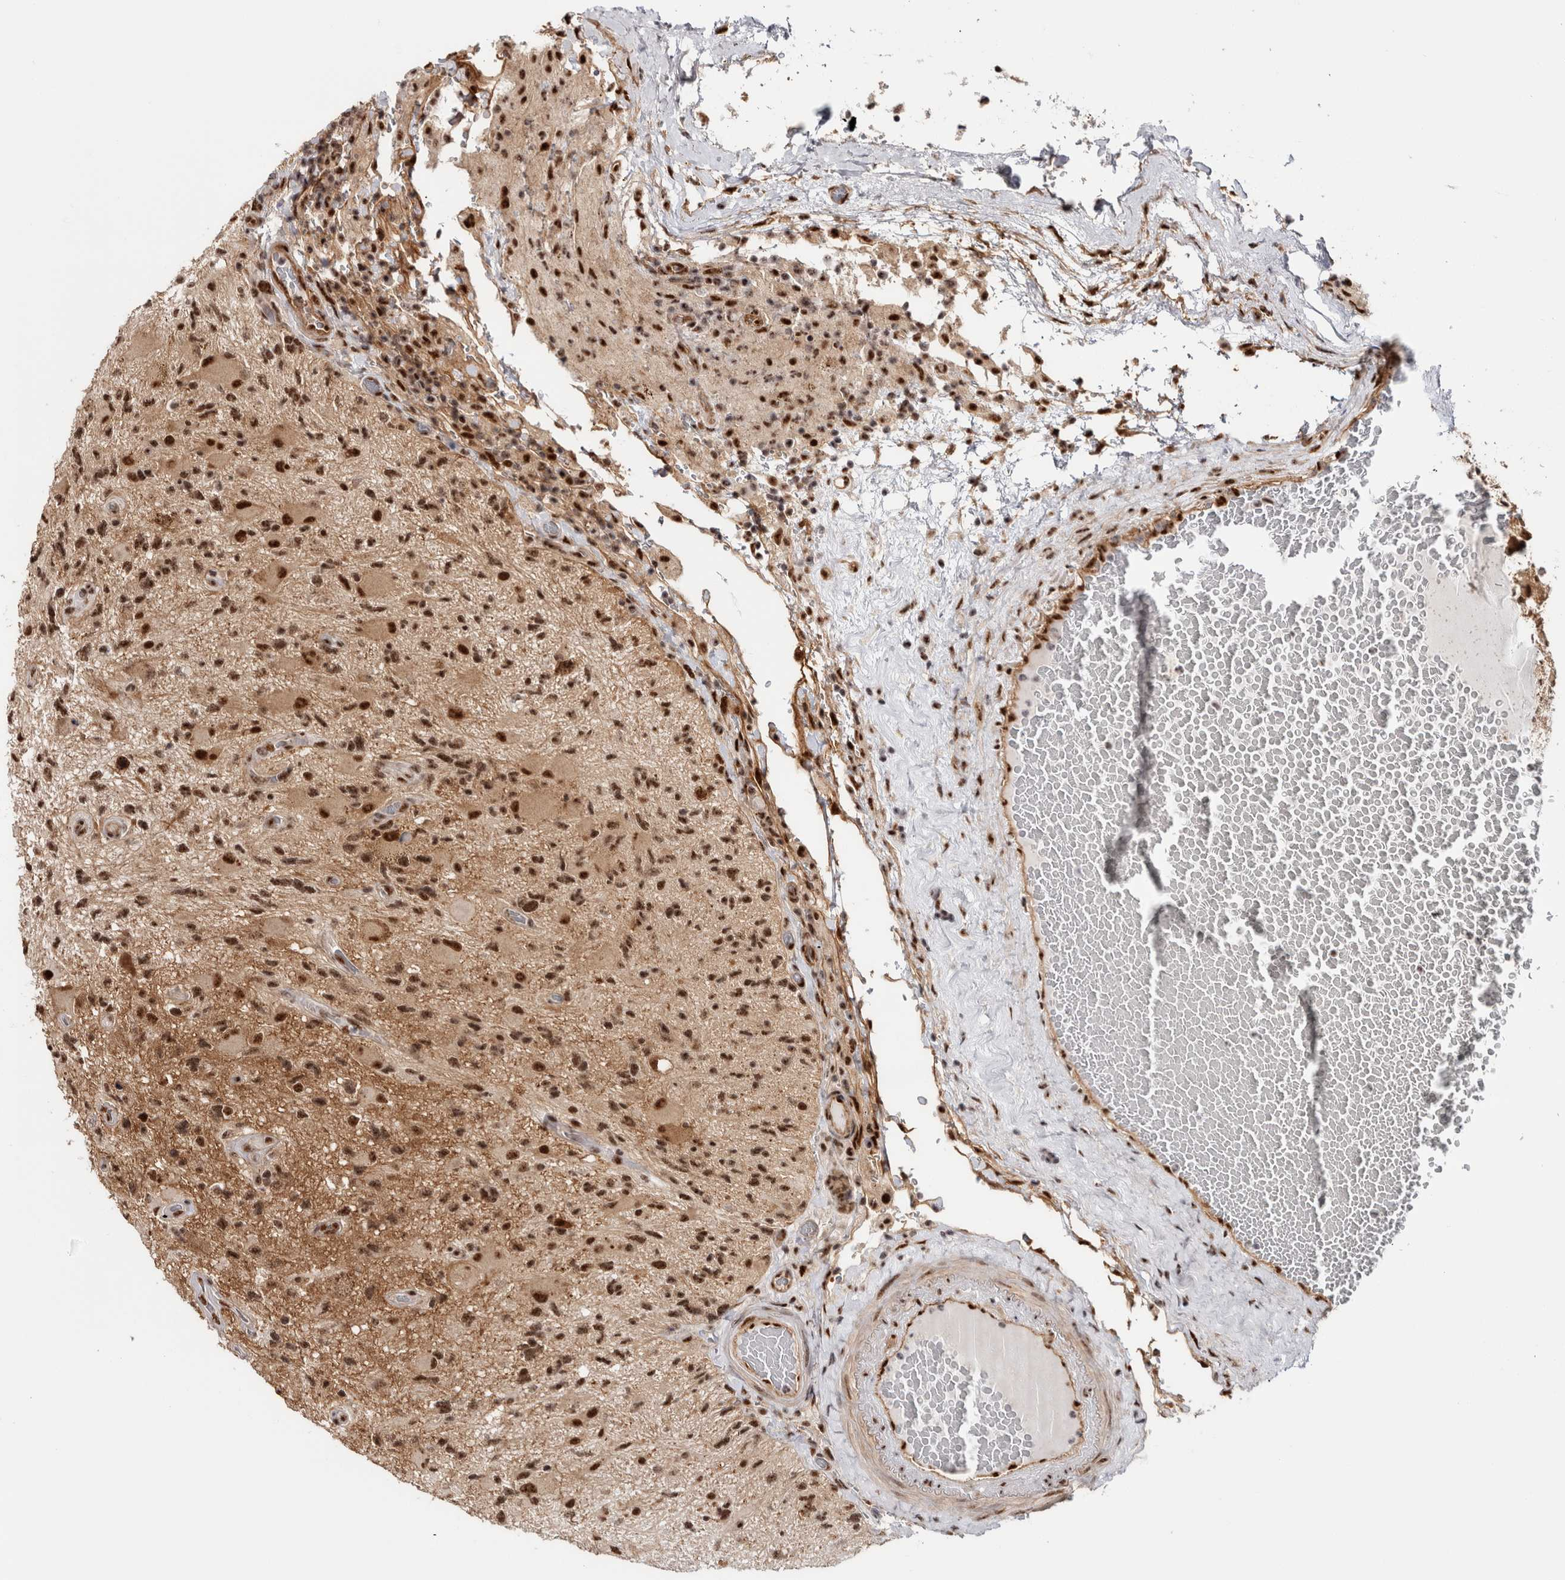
{"staining": {"intensity": "strong", "quantity": ">75%", "location": "nuclear"}, "tissue": "glioma", "cell_type": "Tumor cells", "image_type": "cancer", "snomed": [{"axis": "morphology", "description": "Glioma, malignant, High grade"}, {"axis": "topography", "description": "Brain"}], "caption": "Tumor cells display high levels of strong nuclear expression in approximately >75% of cells in malignant high-grade glioma.", "gene": "MKNK1", "patient": {"sex": "male", "age": 33}}